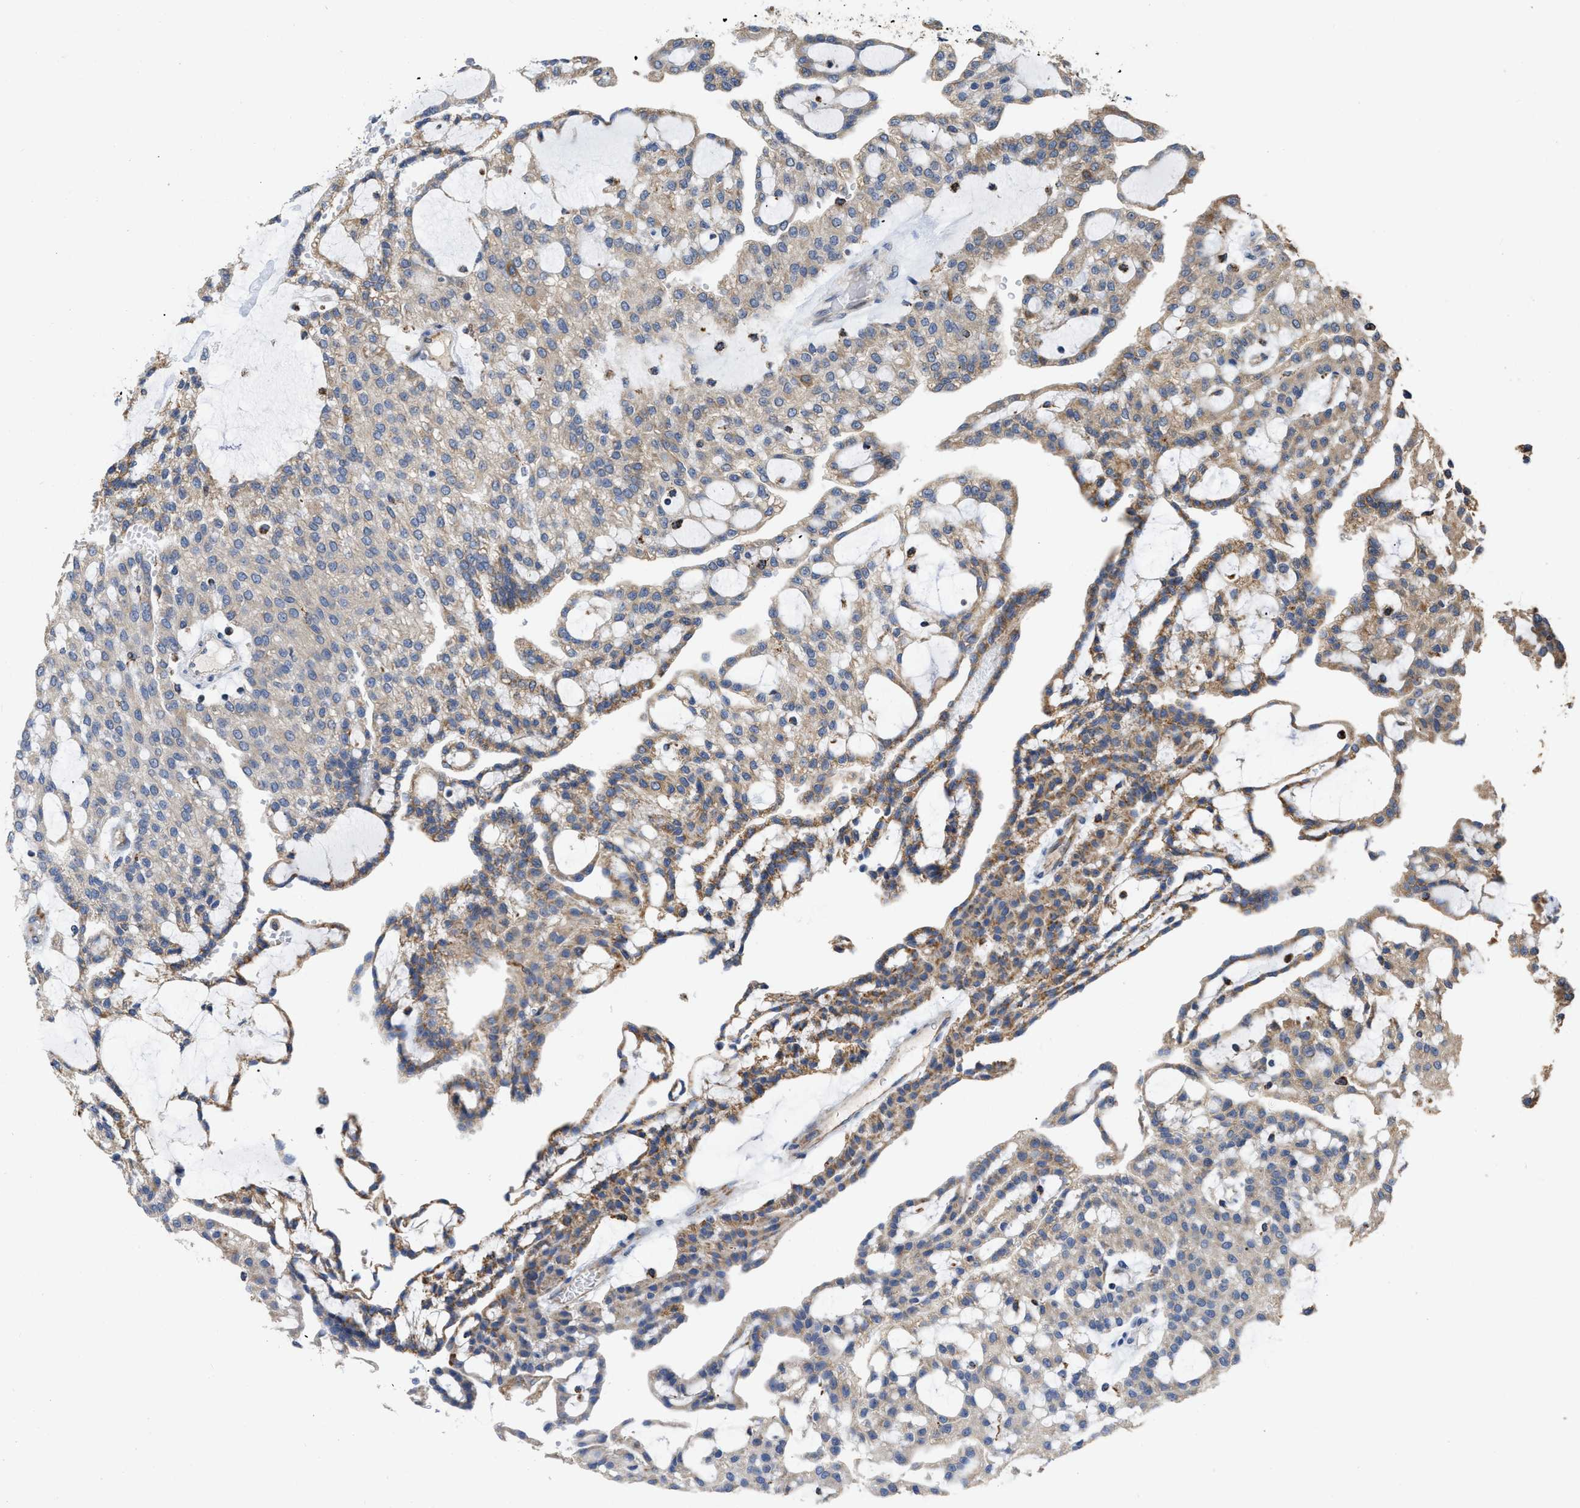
{"staining": {"intensity": "moderate", "quantity": "25%-75%", "location": "cytoplasmic/membranous"}, "tissue": "renal cancer", "cell_type": "Tumor cells", "image_type": "cancer", "snomed": [{"axis": "morphology", "description": "Adenocarcinoma, NOS"}, {"axis": "topography", "description": "Kidney"}], "caption": "Renal adenocarcinoma stained for a protein exhibits moderate cytoplasmic/membranous positivity in tumor cells.", "gene": "AK2", "patient": {"sex": "male", "age": 63}}